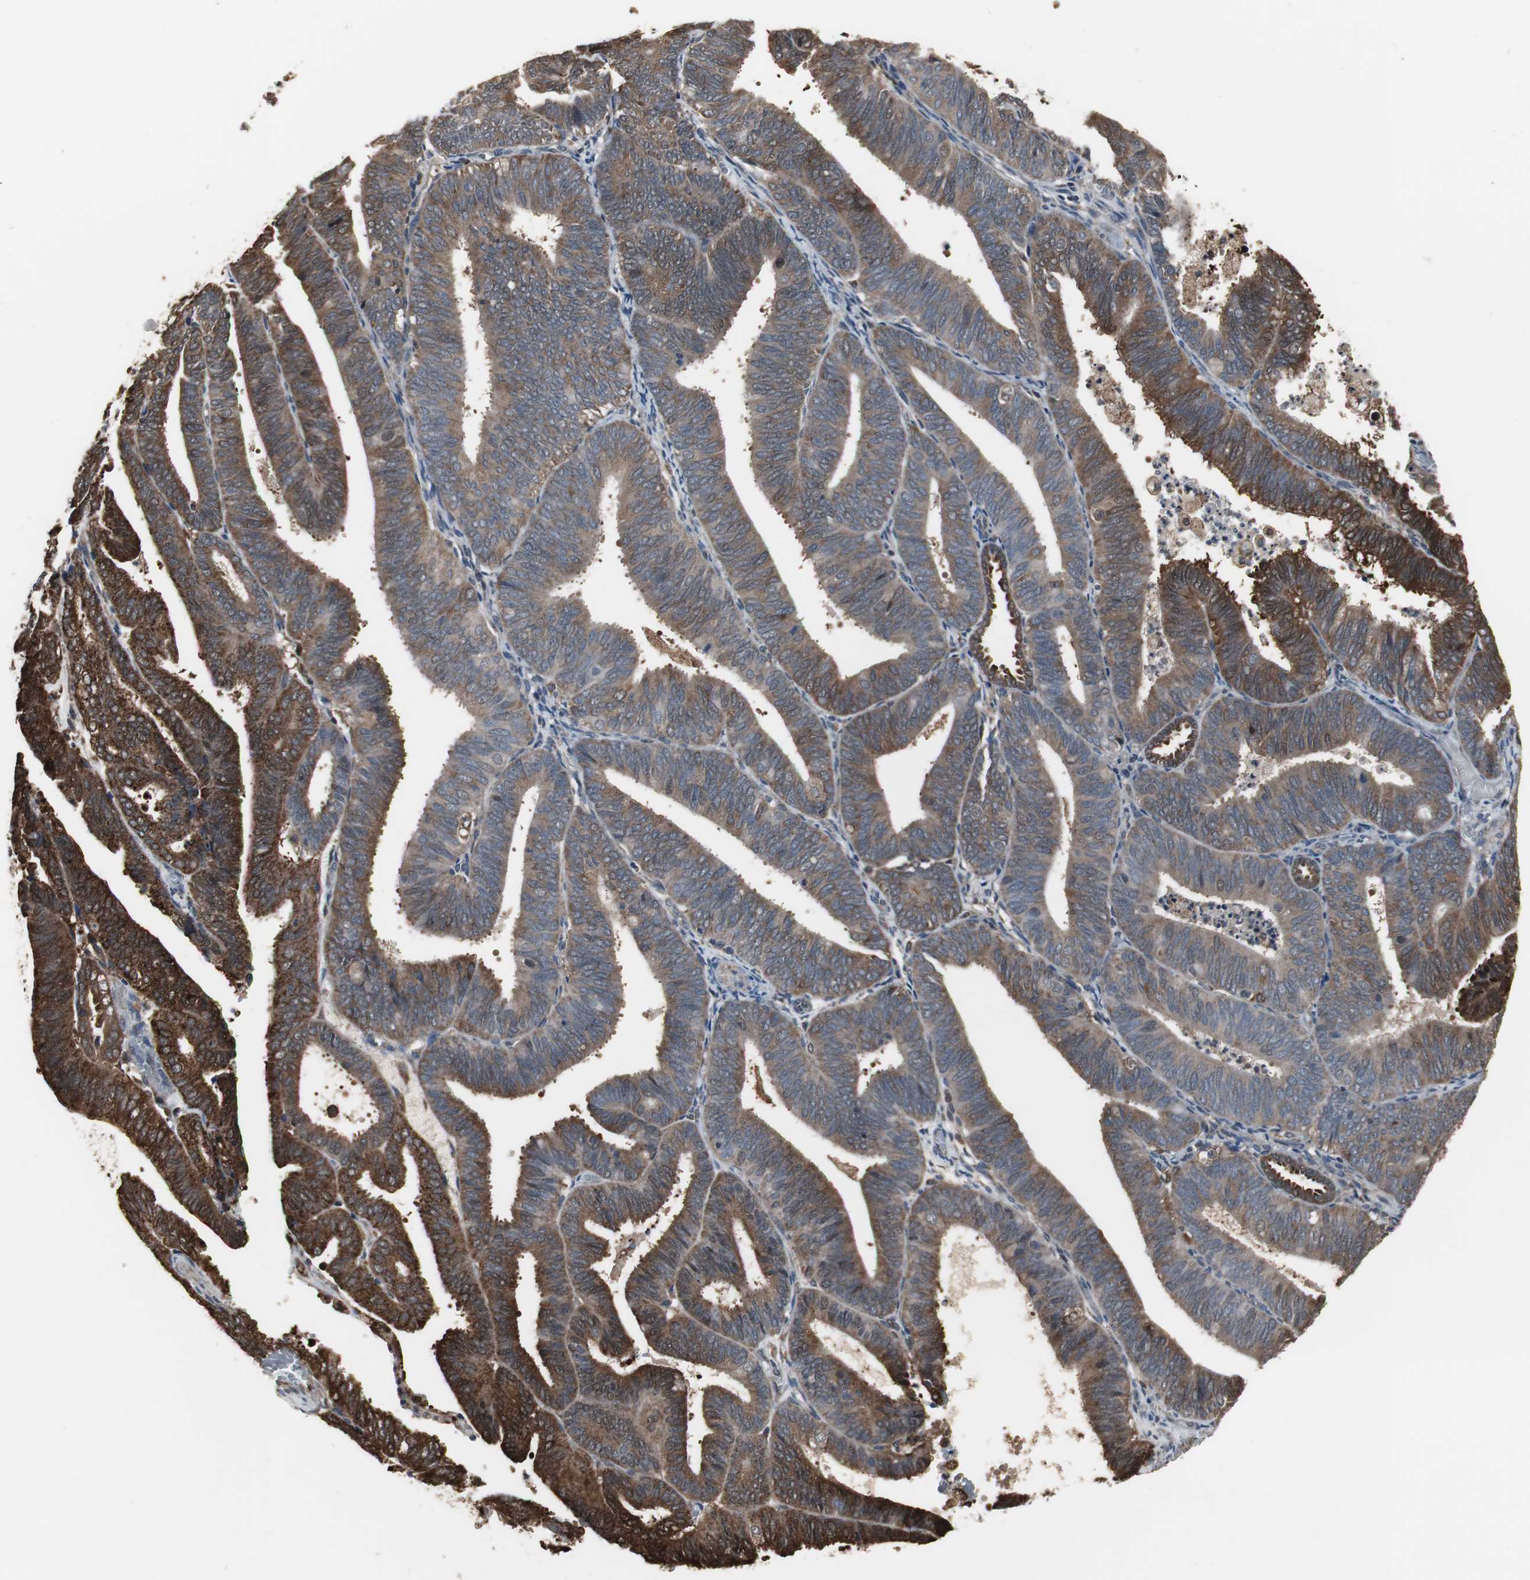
{"staining": {"intensity": "strong", "quantity": ">75%", "location": "cytoplasmic/membranous"}, "tissue": "endometrial cancer", "cell_type": "Tumor cells", "image_type": "cancer", "snomed": [{"axis": "morphology", "description": "Adenocarcinoma, NOS"}, {"axis": "topography", "description": "Uterus"}], "caption": "Protein expression analysis of endometrial adenocarcinoma shows strong cytoplasmic/membranous staining in approximately >75% of tumor cells.", "gene": "ZSCAN22", "patient": {"sex": "female", "age": 60}}